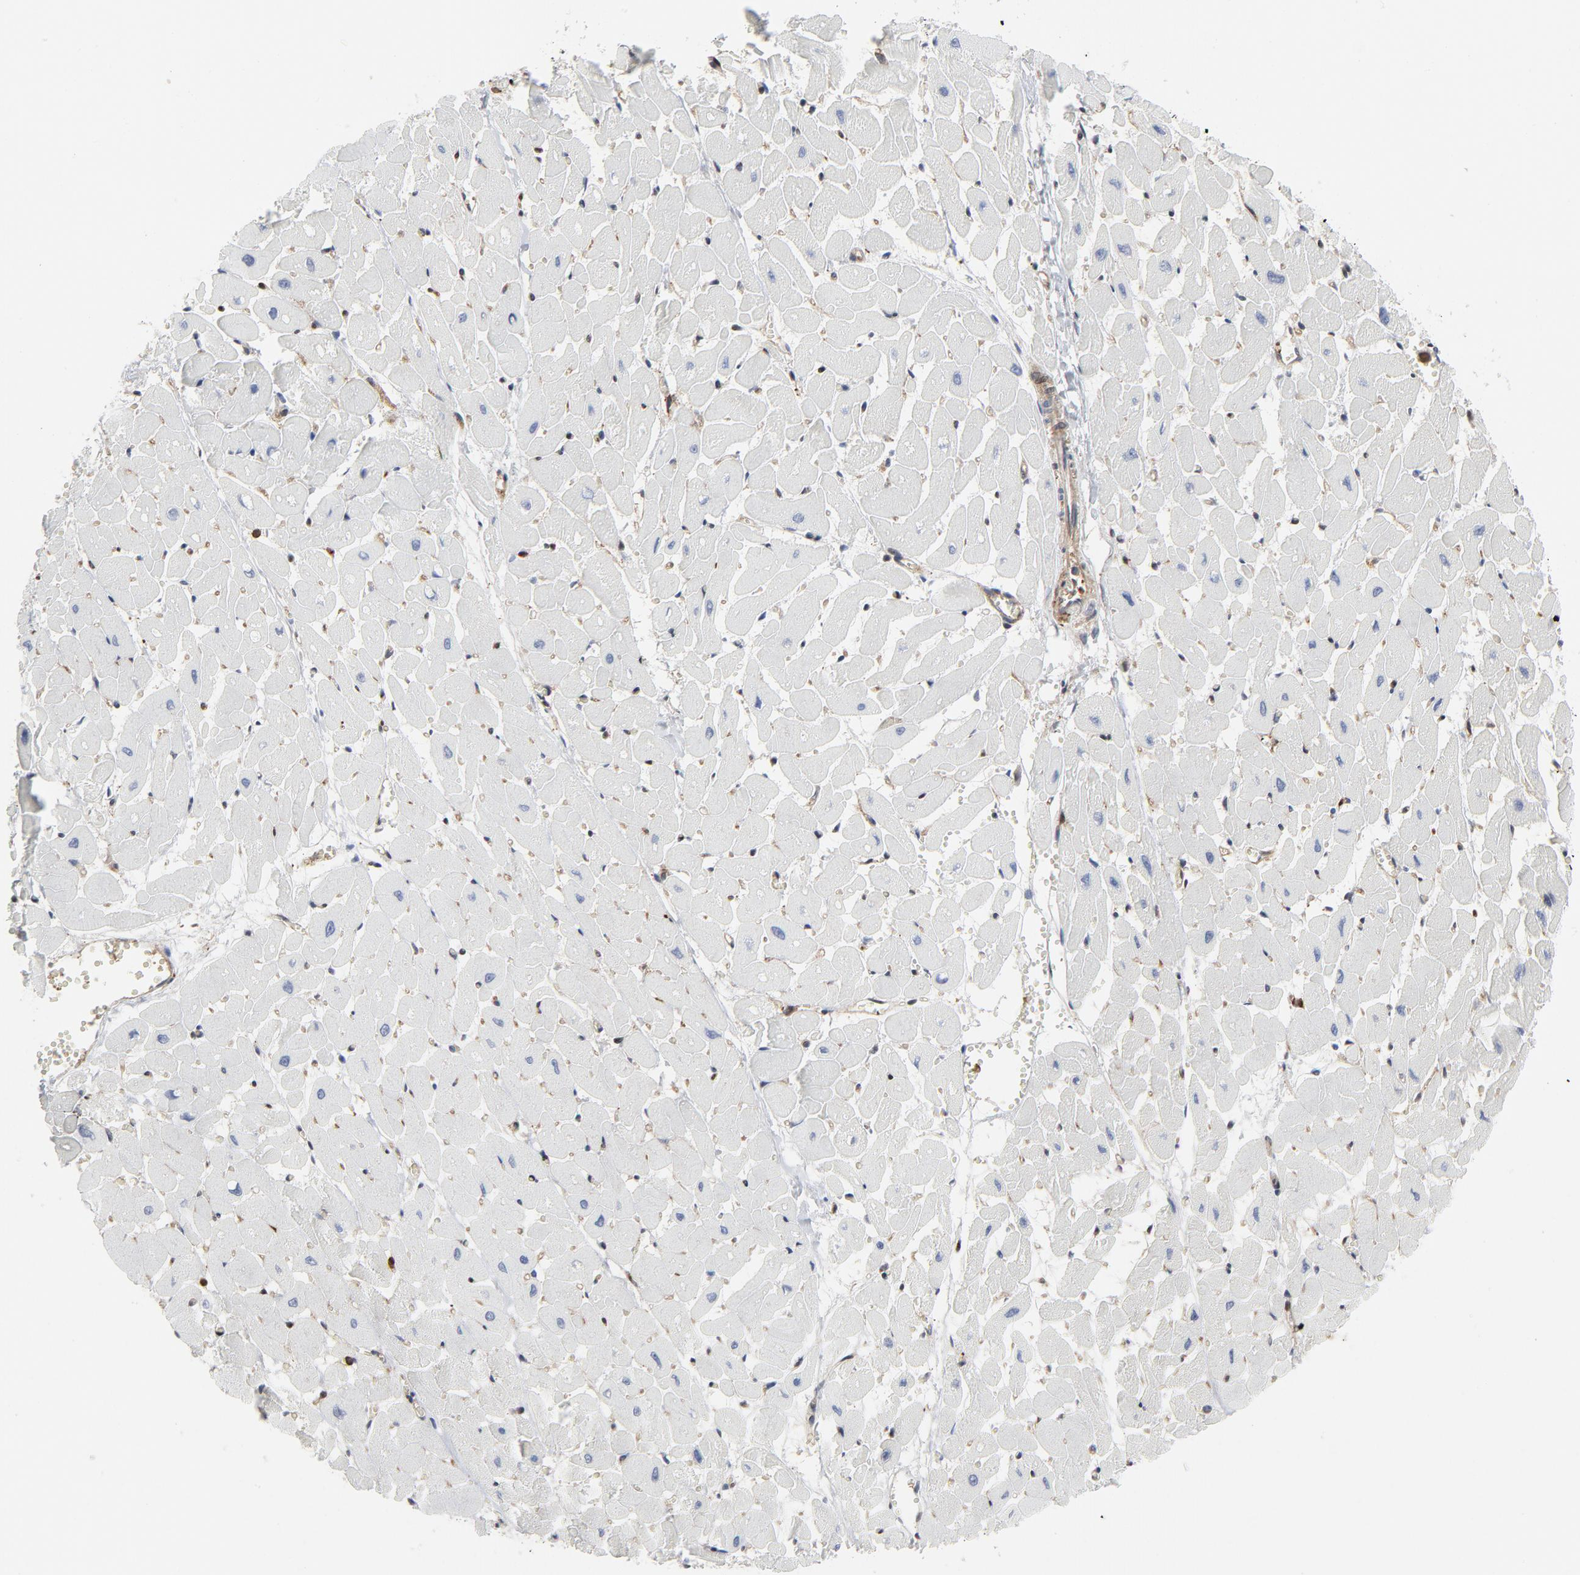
{"staining": {"intensity": "negative", "quantity": "none", "location": "none"}, "tissue": "heart muscle", "cell_type": "Cardiomyocytes", "image_type": "normal", "snomed": [{"axis": "morphology", "description": "Normal tissue, NOS"}, {"axis": "topography", "description": "Heart"}], "caption": "Human heart muscle stained for a protein using immunohistochemistry exhibits no staining in cardiomyocytes.", "gene": "YES1", "patient": {"sex": "female", "age": 19}}